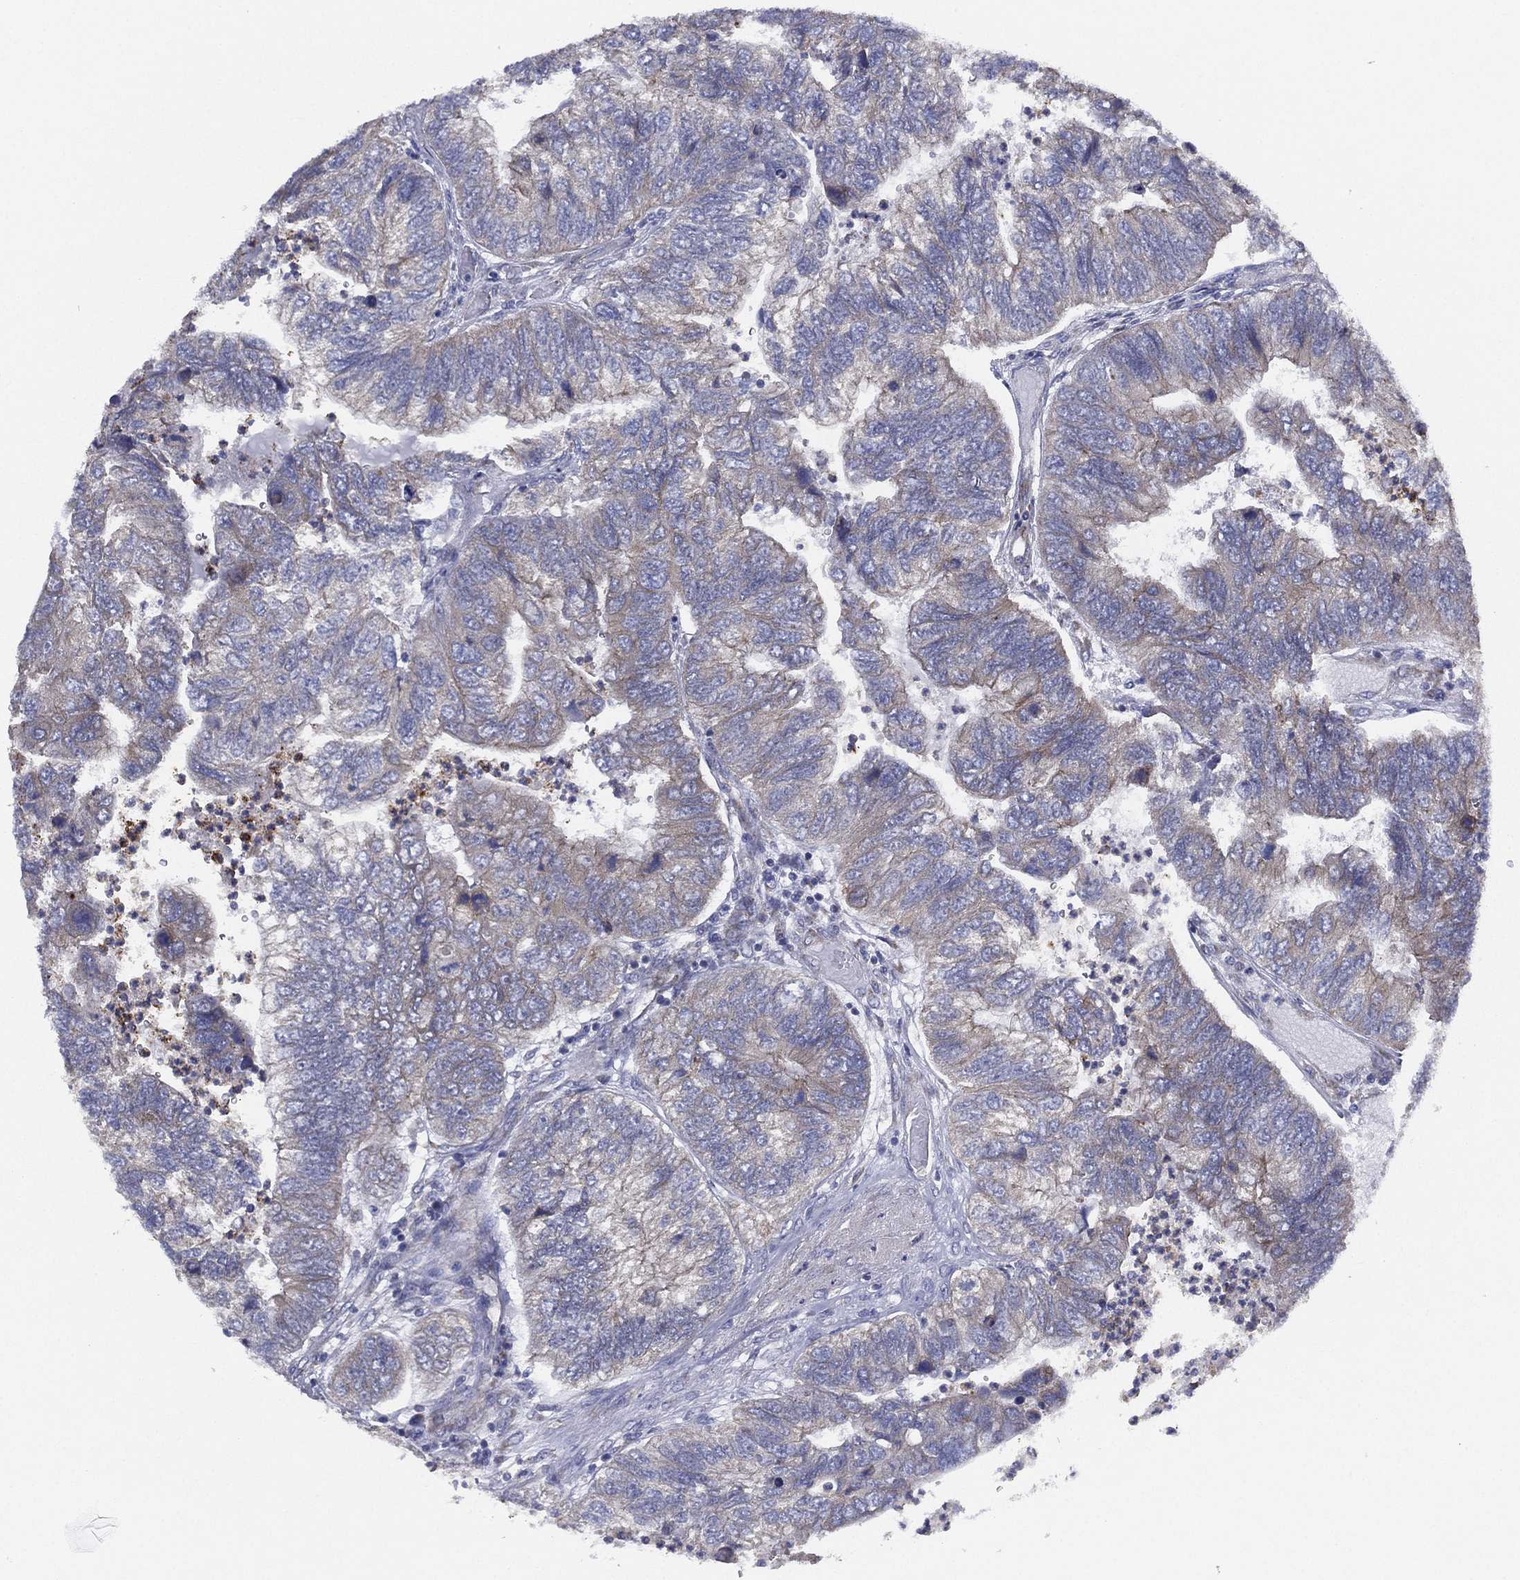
{"staining": {"intensity": "weak", "quantity": "<25%", "location": "cytoplasmic/membranous"}, "tissue": "colorectal cancer", "cell_type": "Tumor cells", "image_type": "cancer", "snomed": [{"axis": "morphology", "description": "Adenocarcinoma, NOS"}, {"axis": "topography", "description": "Colon"}], "caption": "DAB (3,3'-diaminobenzidine) immunohistochemical staining of human colorectal adenocarcinoma displays no significant positivity in tumor cells.", "gene": "ZNF223", "patient": {"sex": "female", "age": 67}}